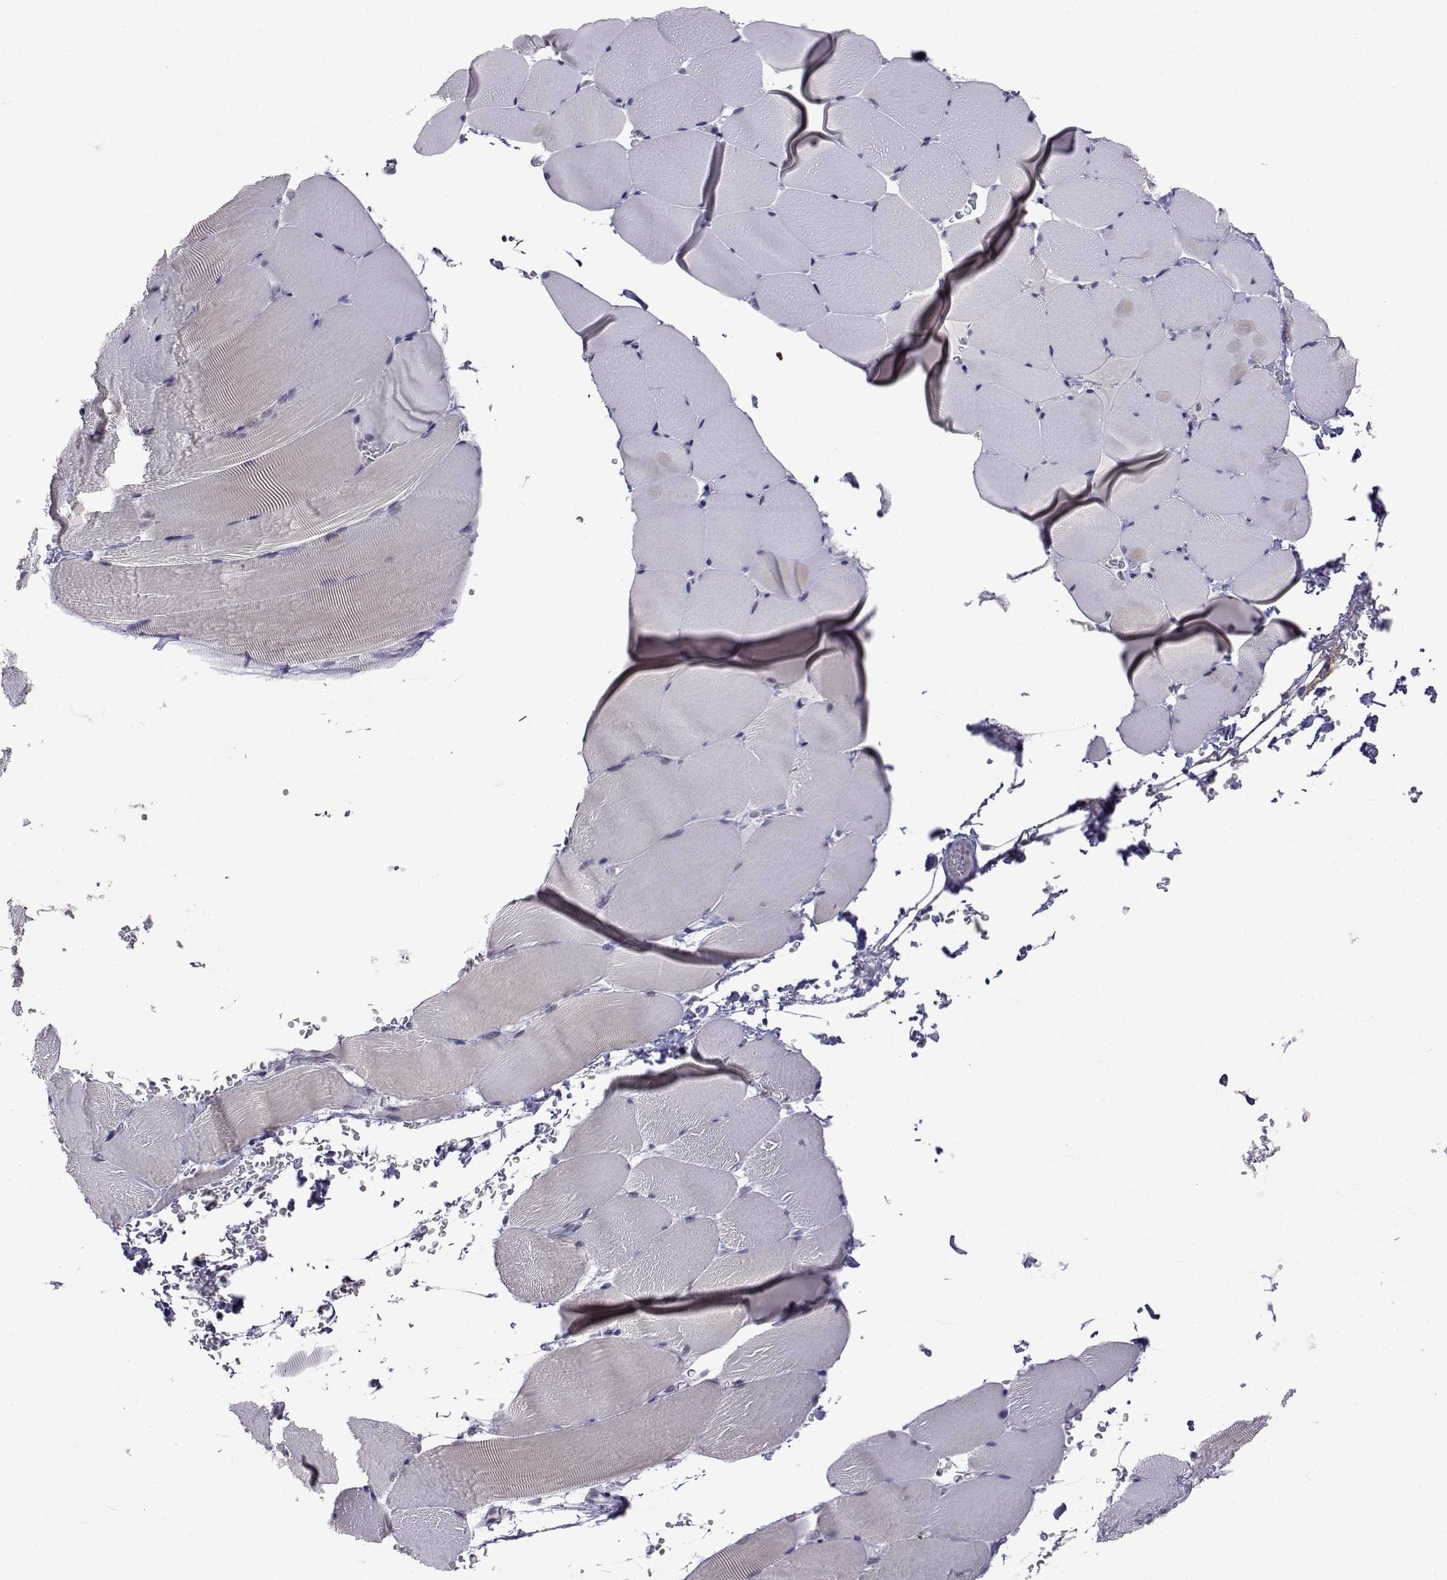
{"staining": {"intensity": "negative", "quantity": "none", "location": "none"}, "tissue": "skeletal muscle", "cell_type": "Myocytes", "image_type": "normal", "snomed": [{"axis": "morphology", "description": "Normal tissue, NOS"}, {"axis": "topography", "description": "Skeletal muscle"}], "caption": "Immunohistochemistry of benign human skeletal muscle displays no staining in myocytes.", "gene": "MED26", "patient": {"sex": "female", "age": 37}}